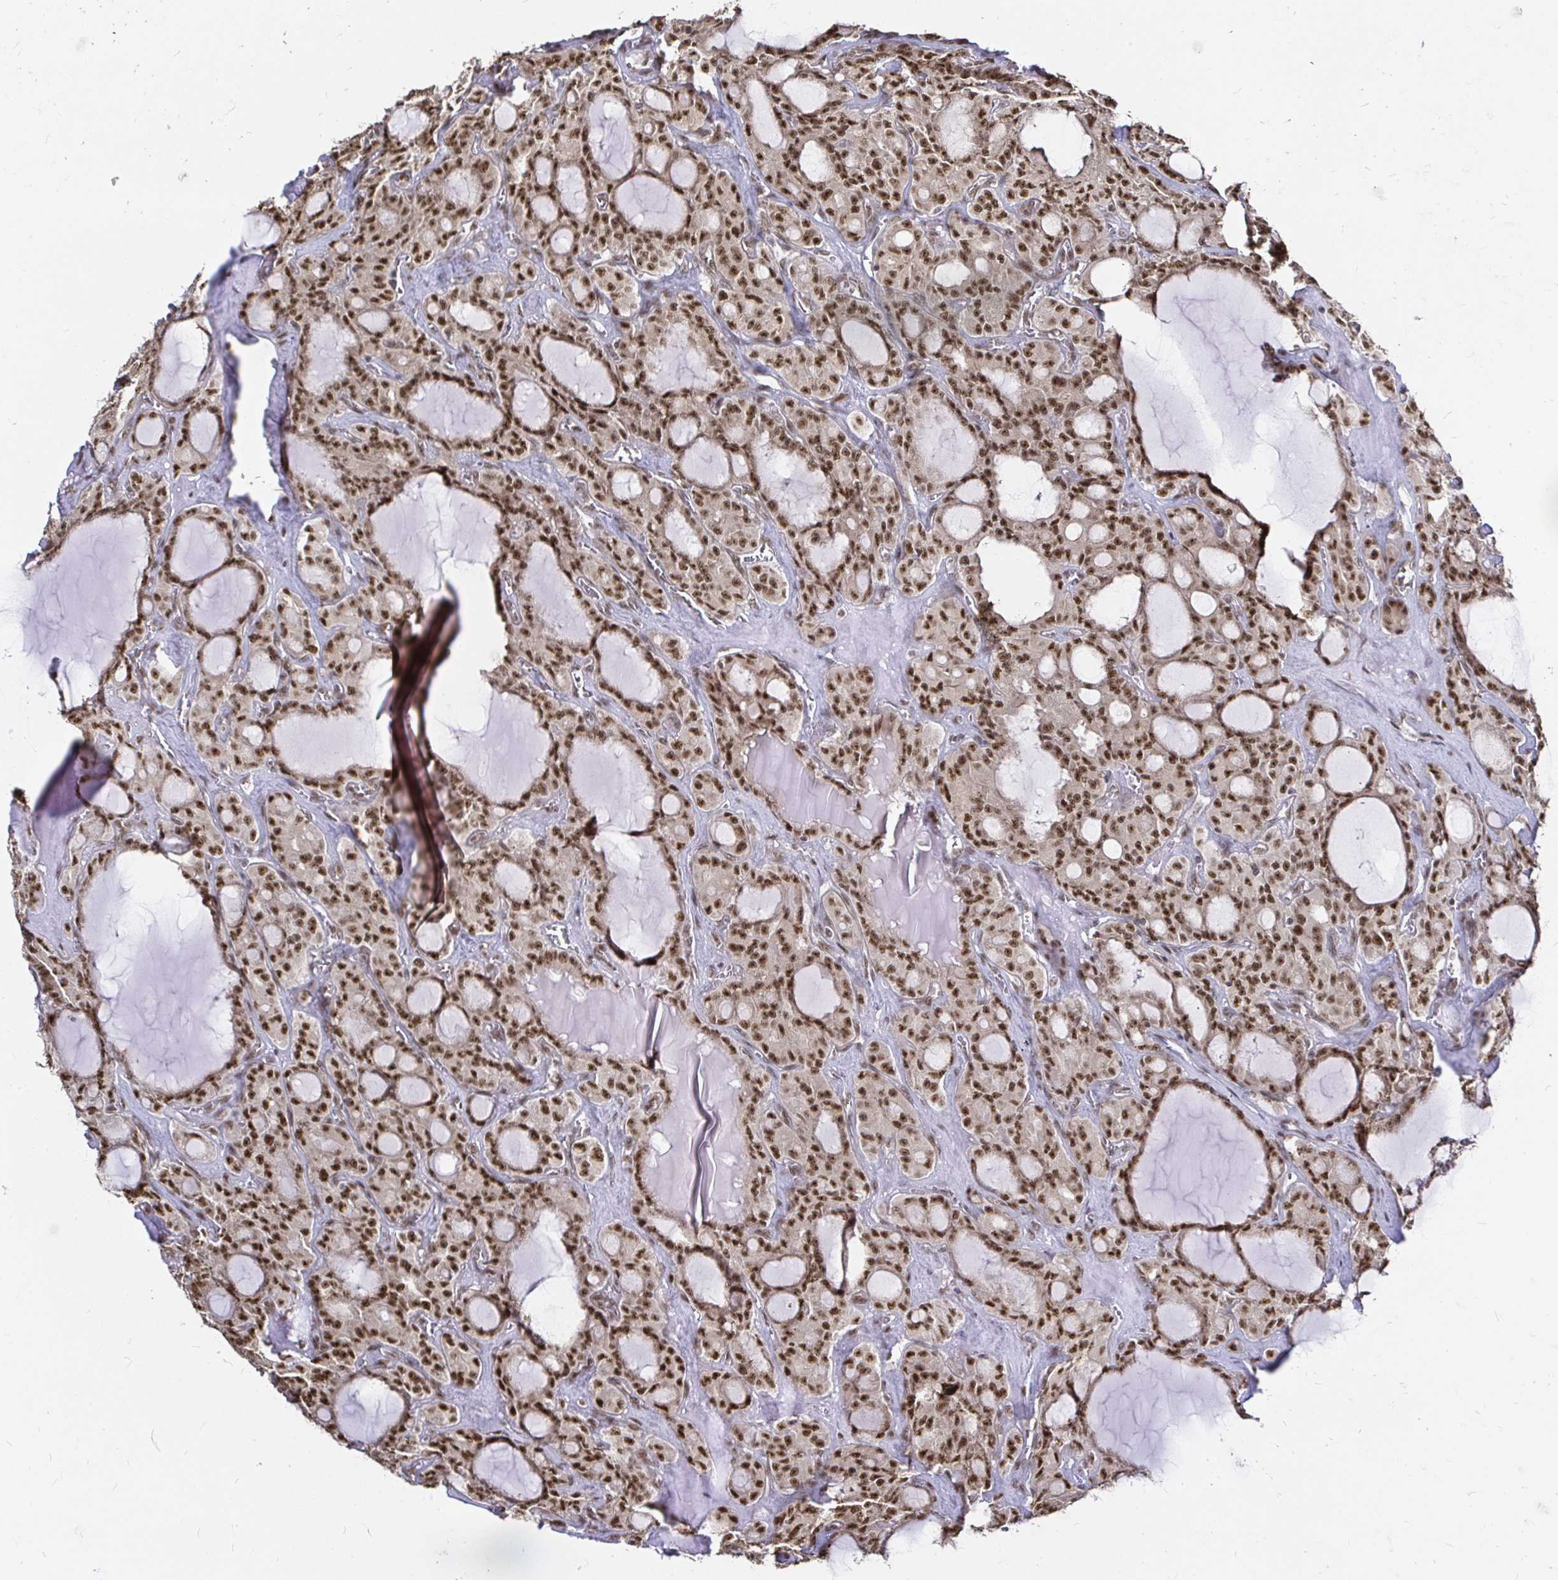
{"staining": {"intensity": "moderate", "quantity": ">75%", "location": "nuclear"}, "tissue": "thyroid cancer", "cell_type": "Tumor cells", "image_type": "cancer", "snomed": [{"axis": "morphology", "description": "Papillary adenocarcinoma, NOS"}, {"axis": "topography", "description": "Thyroid gland"}], "caption": "This micrograph displays IHC staining of thyroid cancer, with medium moderate nuclear staining in about >75% of tumor cells.", "gene": "SNRPC", "patient": {"sex": "male", "age": 87}}